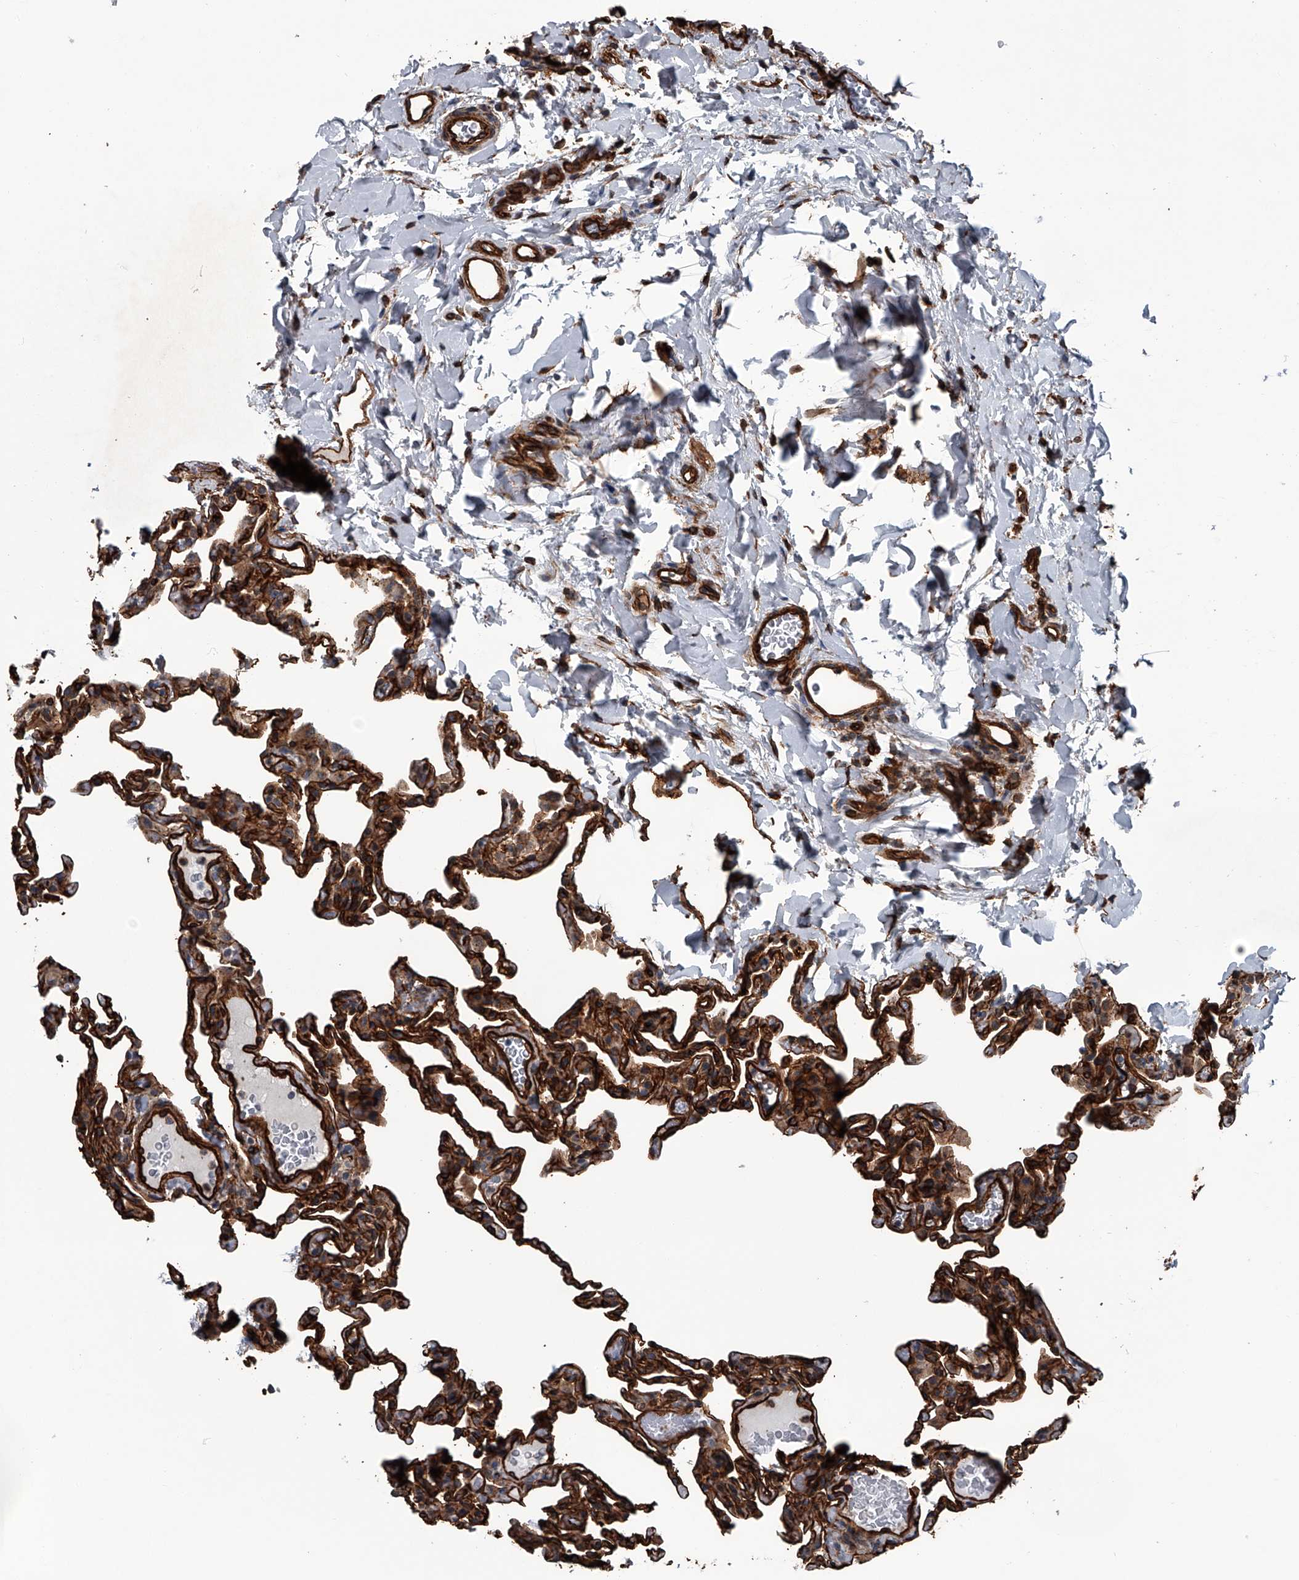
{"staining": {"intensity": "strong", "quantity": "25%-75%", "location": "cytoplasmic/membranous"}, "tissue": "lung", "cell_type": "Alveolar cells", "image_type": "normal", "snomed": [{"axis": "morphology", "description": "Normal tissue, NOS"}, {"axis": "topography", "description": "Lung"}], "caption": "Lung stained for a protein (brown) displays strong cytoplasmic/membranous positive expression in about 25%-75% of alveolar cells.", "gene": "LDLRAD2", "patient": {"sex": "male", "age": 20}}